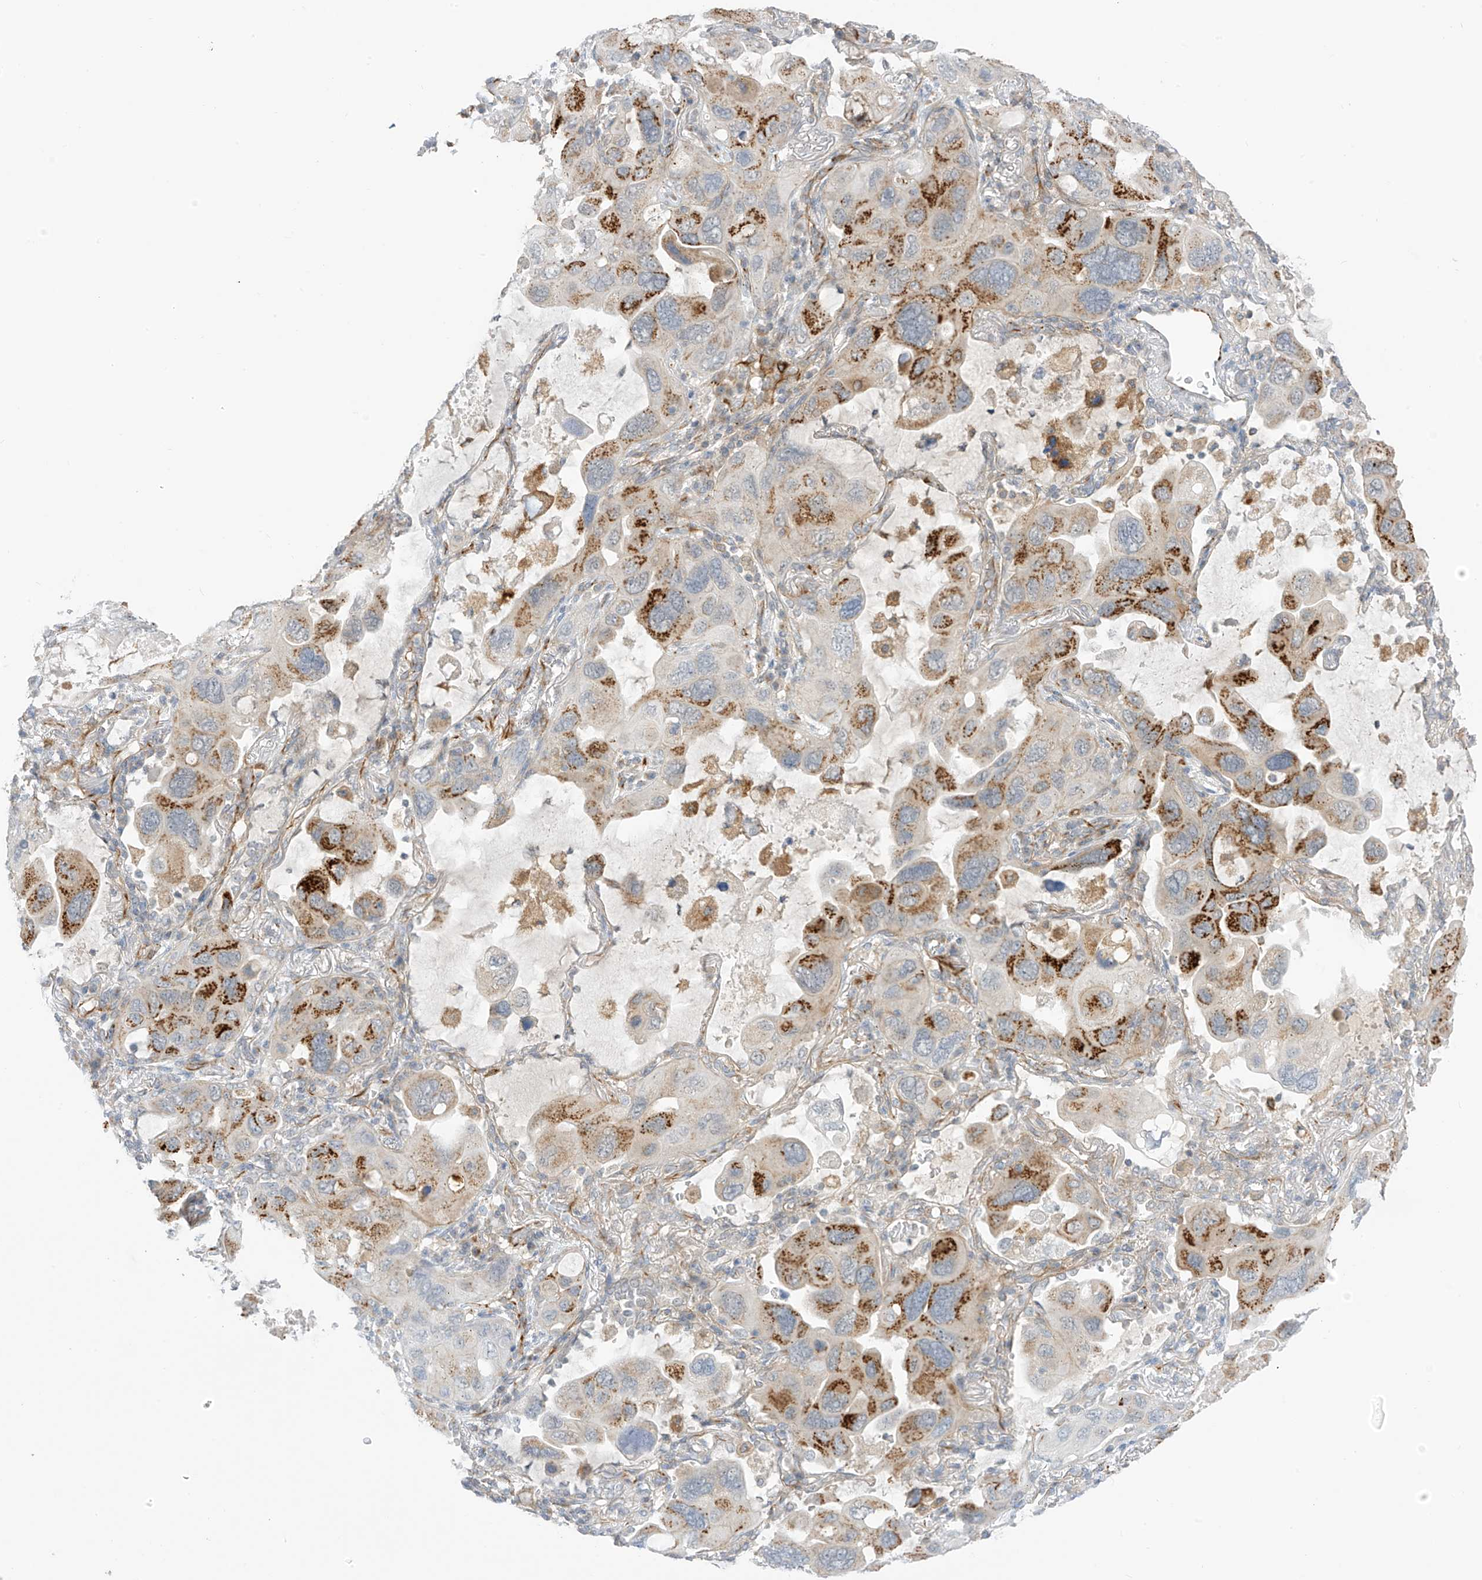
{"staining": {"intensity": "moderate", "quantity": "25%-75%", "location": "cytoplasmic/membranous"}, "tissue": "lung cancer", "cell_type": "Tumor cells", "image_type": "cancer", "snomed": [{"axis": "morphology", "description": "Squamous cell carcinoma, NOS"}, {"axis": "topography", "description": "Lung"}], "caption": "Human squamous cell carcinoma (lung) stained for a protein (brown) exhibits moderate cytoplasmic/membranous positive expression in approximately 25%-75% of tumor cells.", "gene": "HS6ST2", "patient": {"sex": "female", "age": 73}}